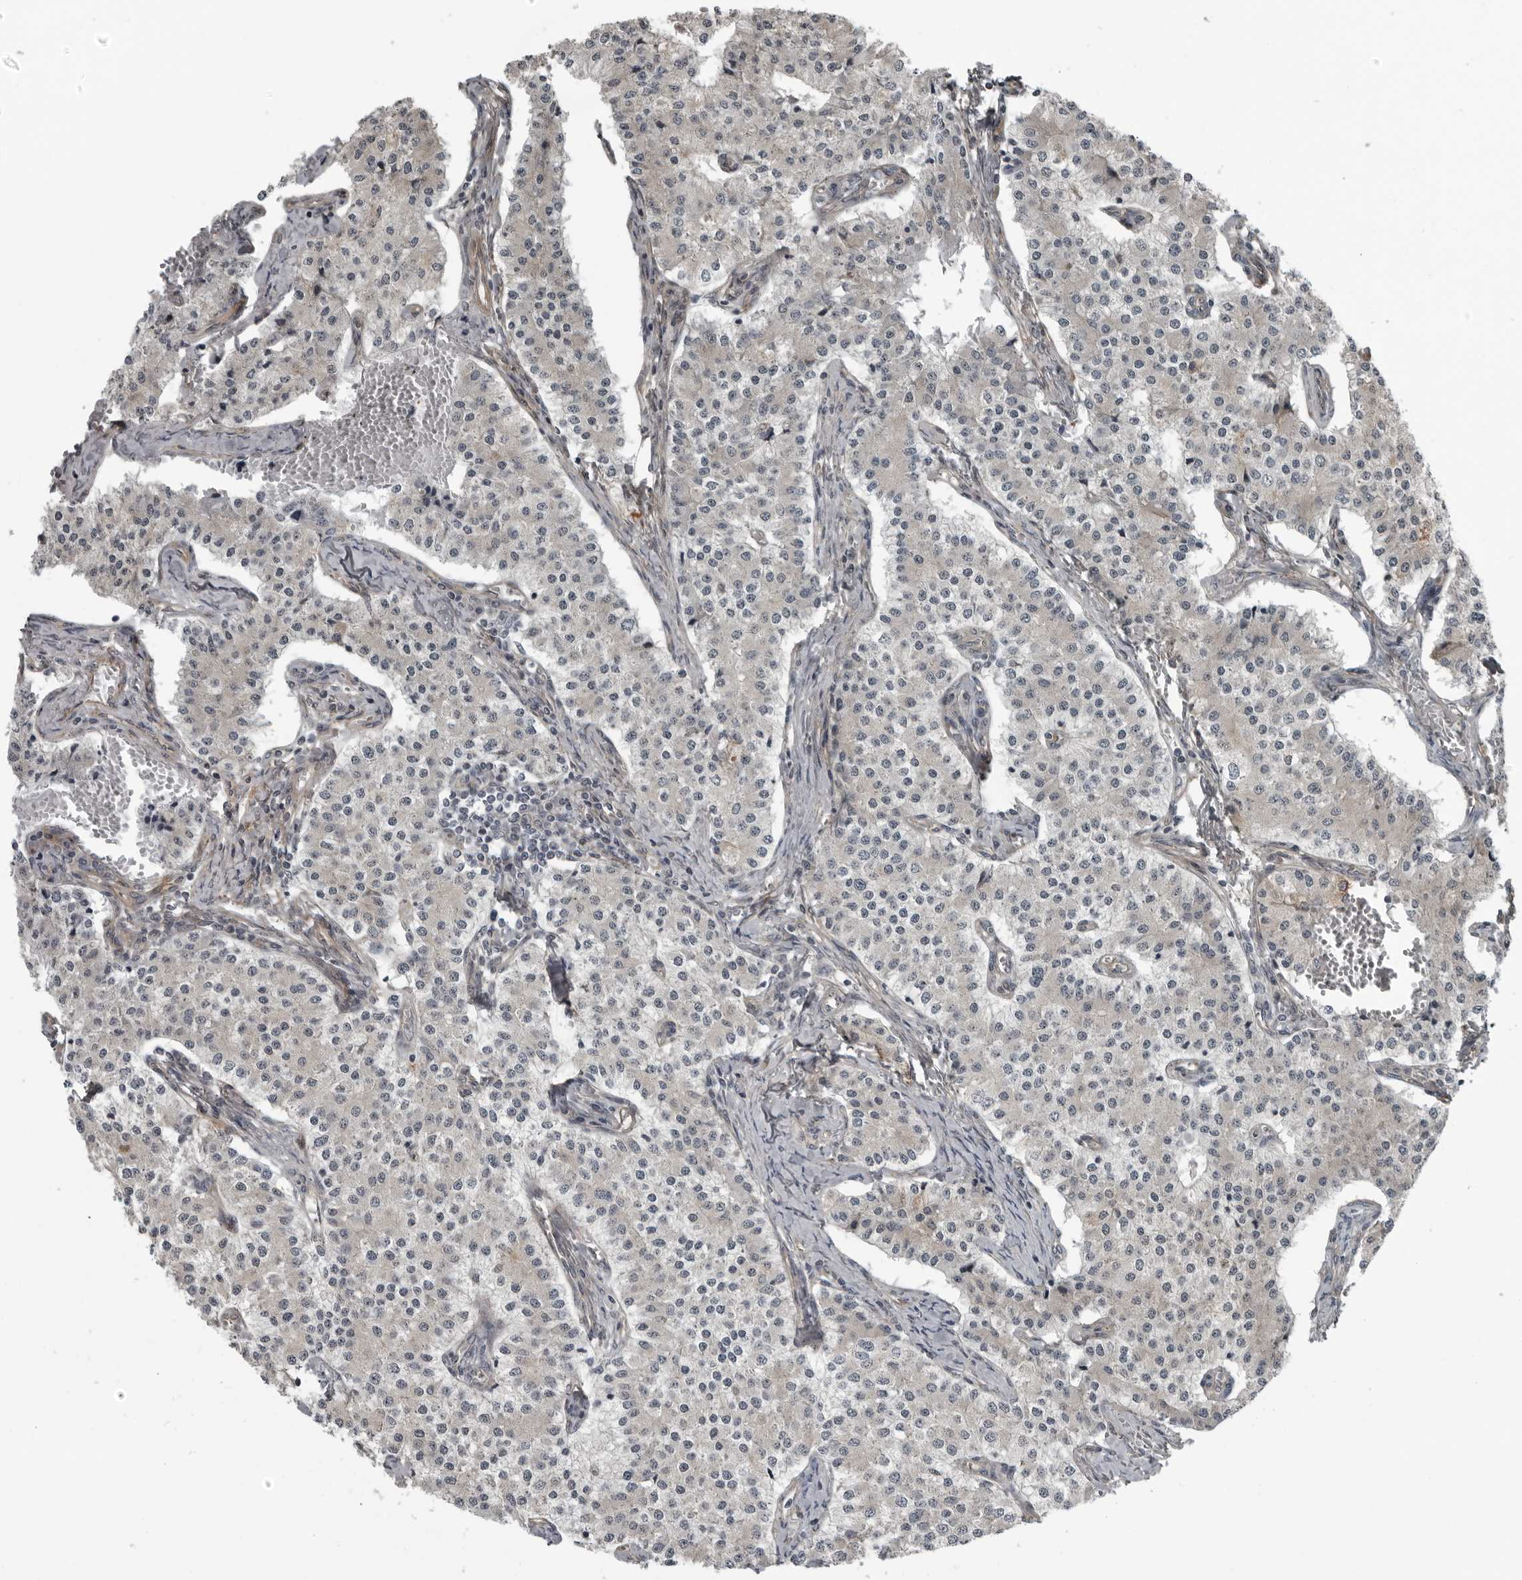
{"staining": {"intensity": "weak", "quantity": "<25%", "location": "cytoplasmic/membranous"}, "tissue": "carcinoid", "cell_type": "Tumor cells", "image_type": "cancer", "snomed": [{"axis": "morphology", "description": "Carcinoid, malignant, NOS"}, {"axis": "topography", "description": "Colon"}], "caption": "Carcinoid stained for a protein using immunohistochemistry (IHC) reveals no positivity tumor cells.", "gene": "FAM102B", "patient": {"sex": "female", "age": 52}}